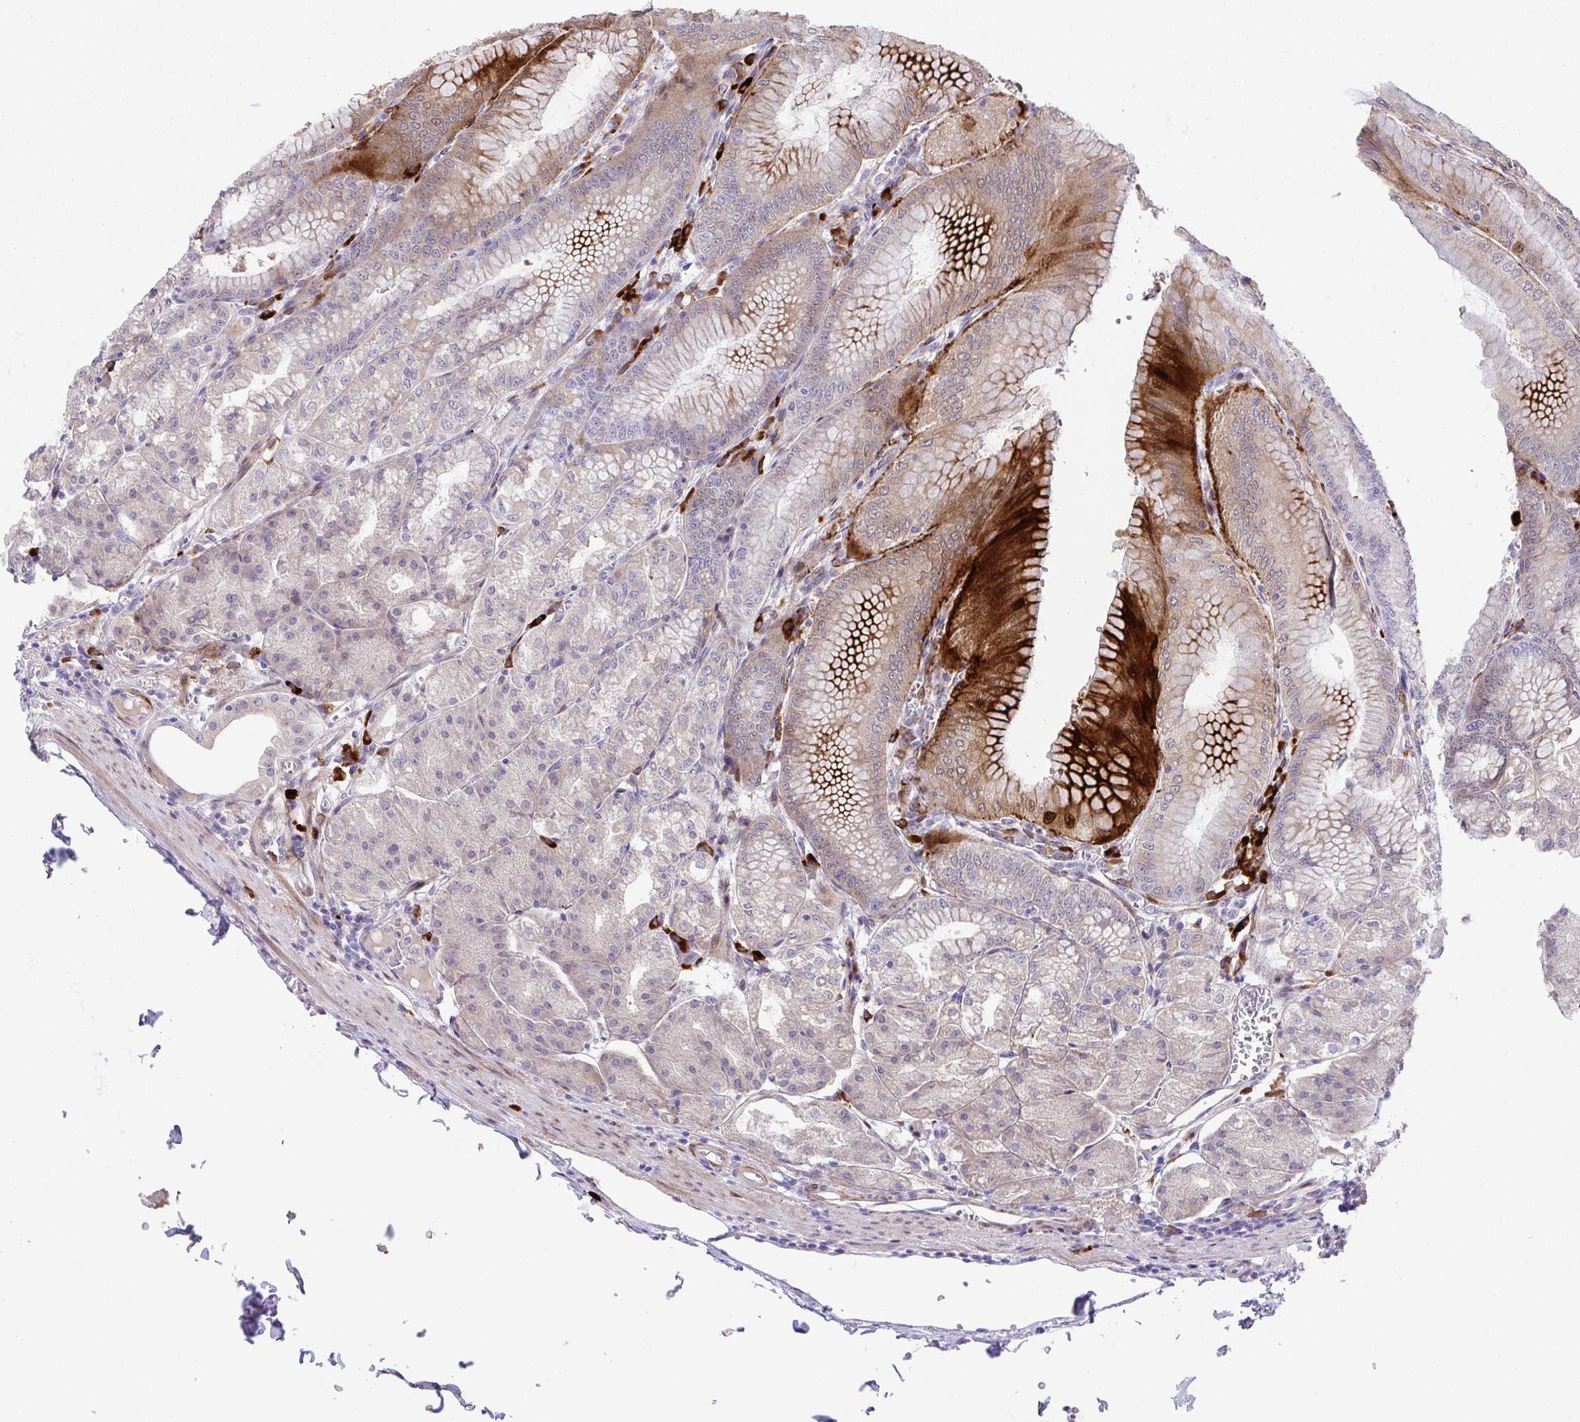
{"staining": {"intensity": "strong", "quantity": "<25%", "location": "cytoplasmic/membranous,nuclear"}, "tissue": "stomach", "cell_type": "Glandular cells", "image_type": "normal", "snomed": [{"axis": "morphology", "description": "Normal tissue, NOS"}, {"axis": "topography", "description": "Stomach, lower"}], "caption": "Stomach stained with DAB IHC displays medium levels of strong cytoplasmic/membranous,nuclear expression in approximately <25% of glandular cells.", "gene": "HOXB4", "patient": {"sex": "male", "age": 71}}